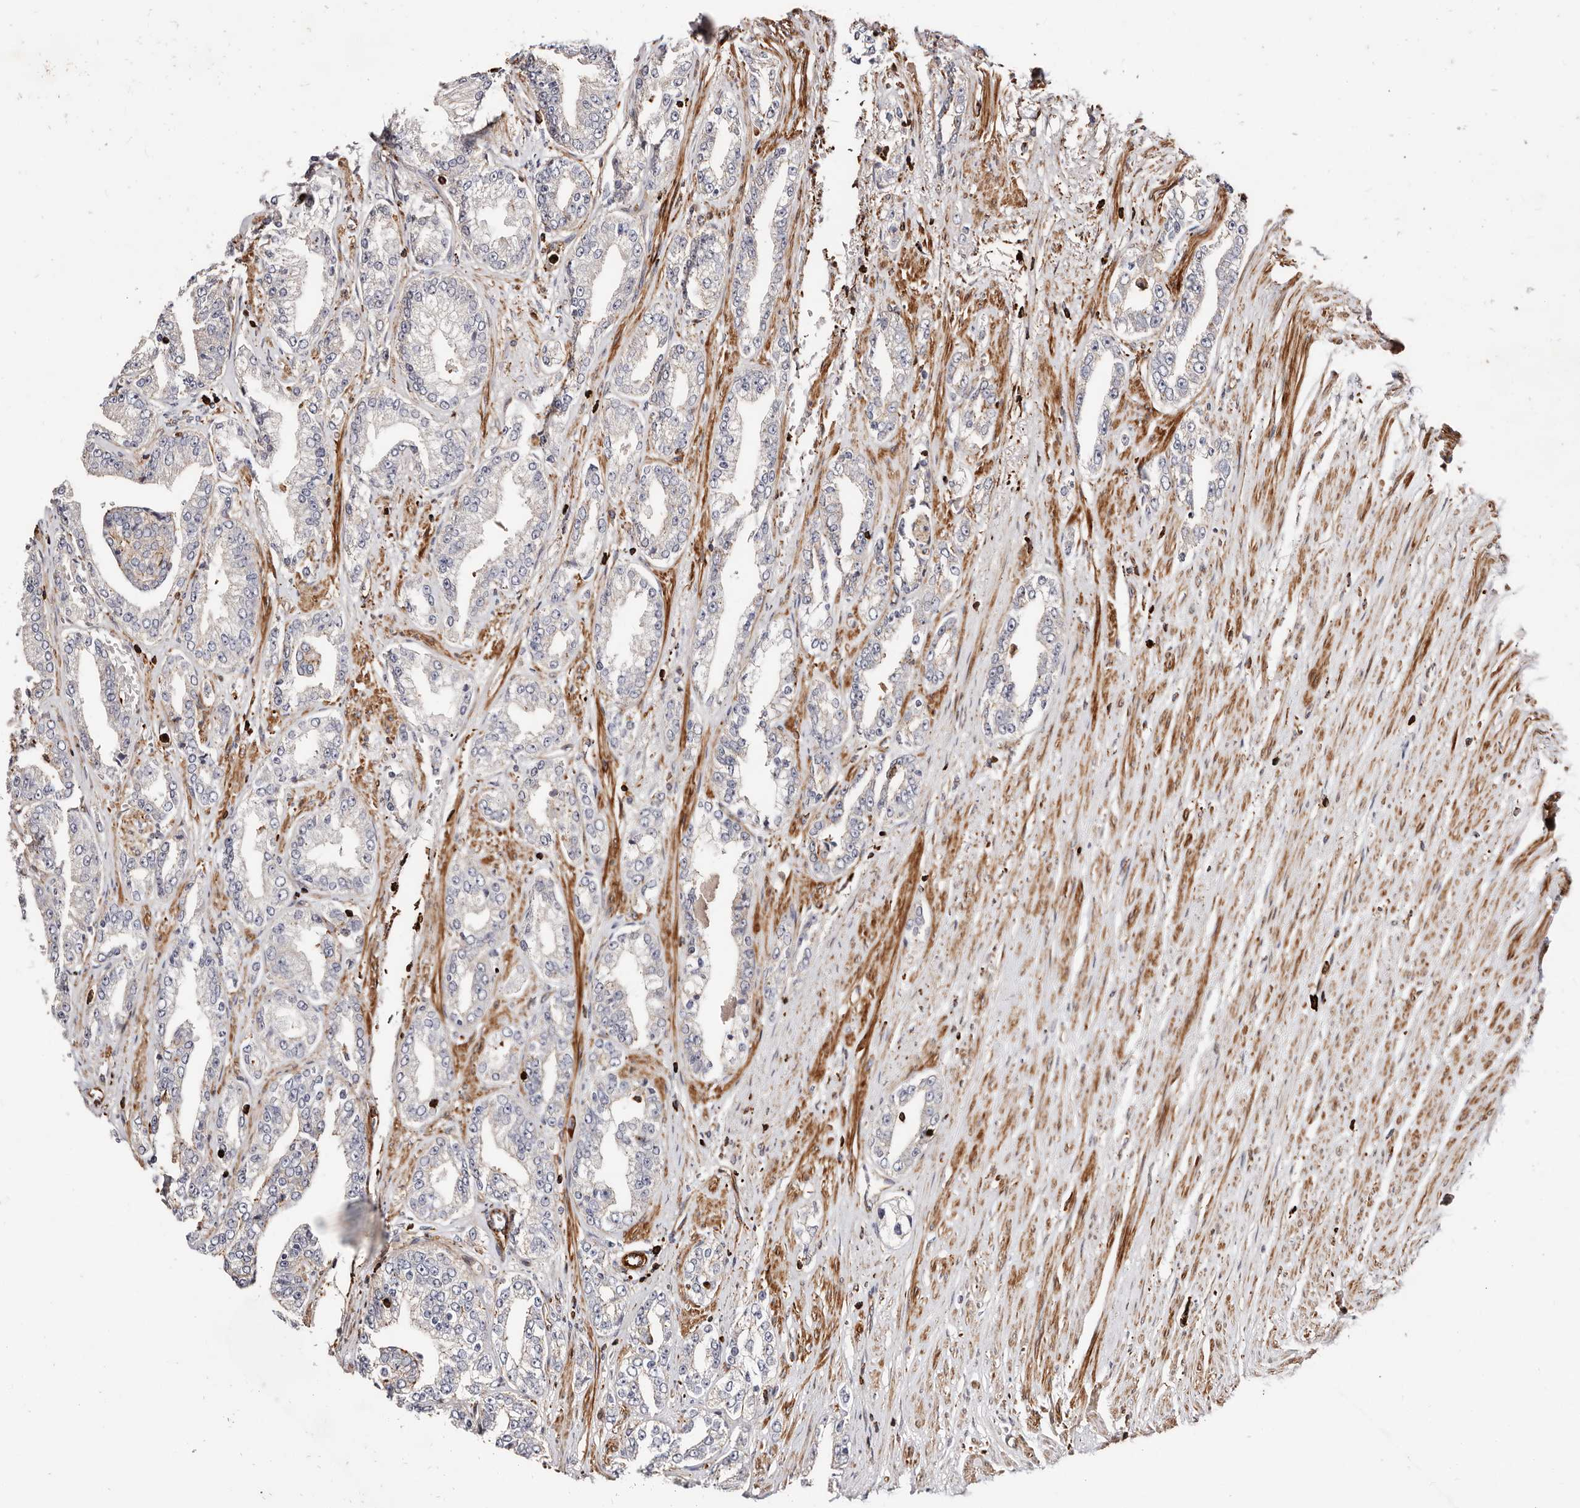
{"staining": {"intensity": "negative", "quantity": "none", "location": "none"}, "tissue": "prostate cancer", "cell_type": "Tumor cells", "image_type": "cancer", "snomed": [{"axis": "morphology", "description": "Adenocarcinoma, High grade"}, {"axis": "topography", "description": "Prostate"}], "caption": "Prostate adenocarcinoma (high-grade) stained for a protein using immunohistochemistry (IHC) shows no expression tumor cells.", "gene": "PTPN22", "patient": {"sex": "male", "age": 71}}